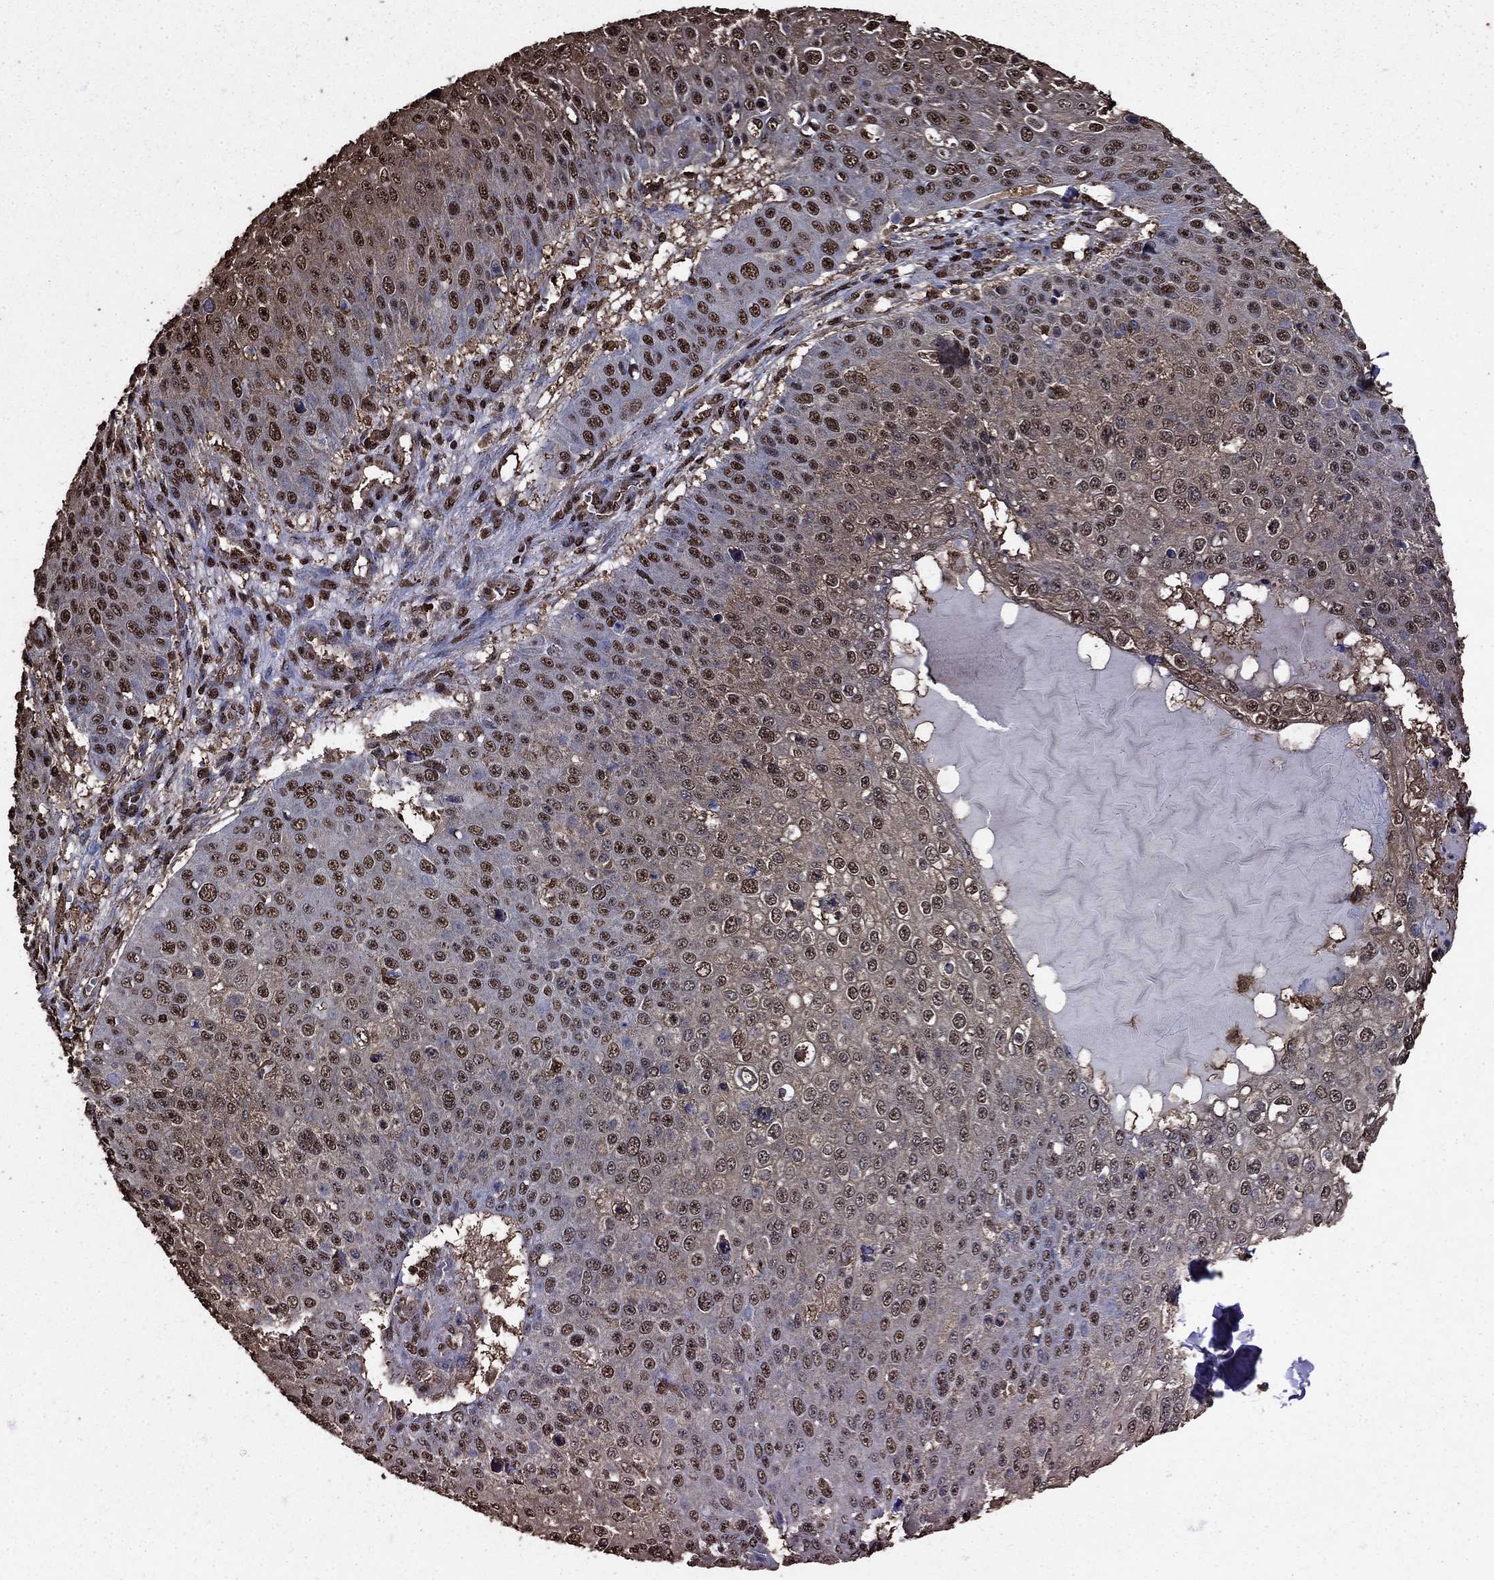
{"staining": {"intensity": "moderate", "quantity": ">75%", "location": "nuclear"}, "tissue": "skin cancer", "cell_type": "Tumor cells", "image_type": "cancer", "snomed": [{"axis": "morphology", "description": "Squamous cell carcinoma, NOS"}, {"axis": "topography", "description": "Skin"}], "caption": "Skin cancer (squamous cell carcinoma) stained for a protein exhibits moderate nuclear positivity in tumor cells. (DAB IHC, brown staining for protein, blue staining for nuclei).", "gene": "GAPDH", "patient": {"sex": "male", "age": 71}}